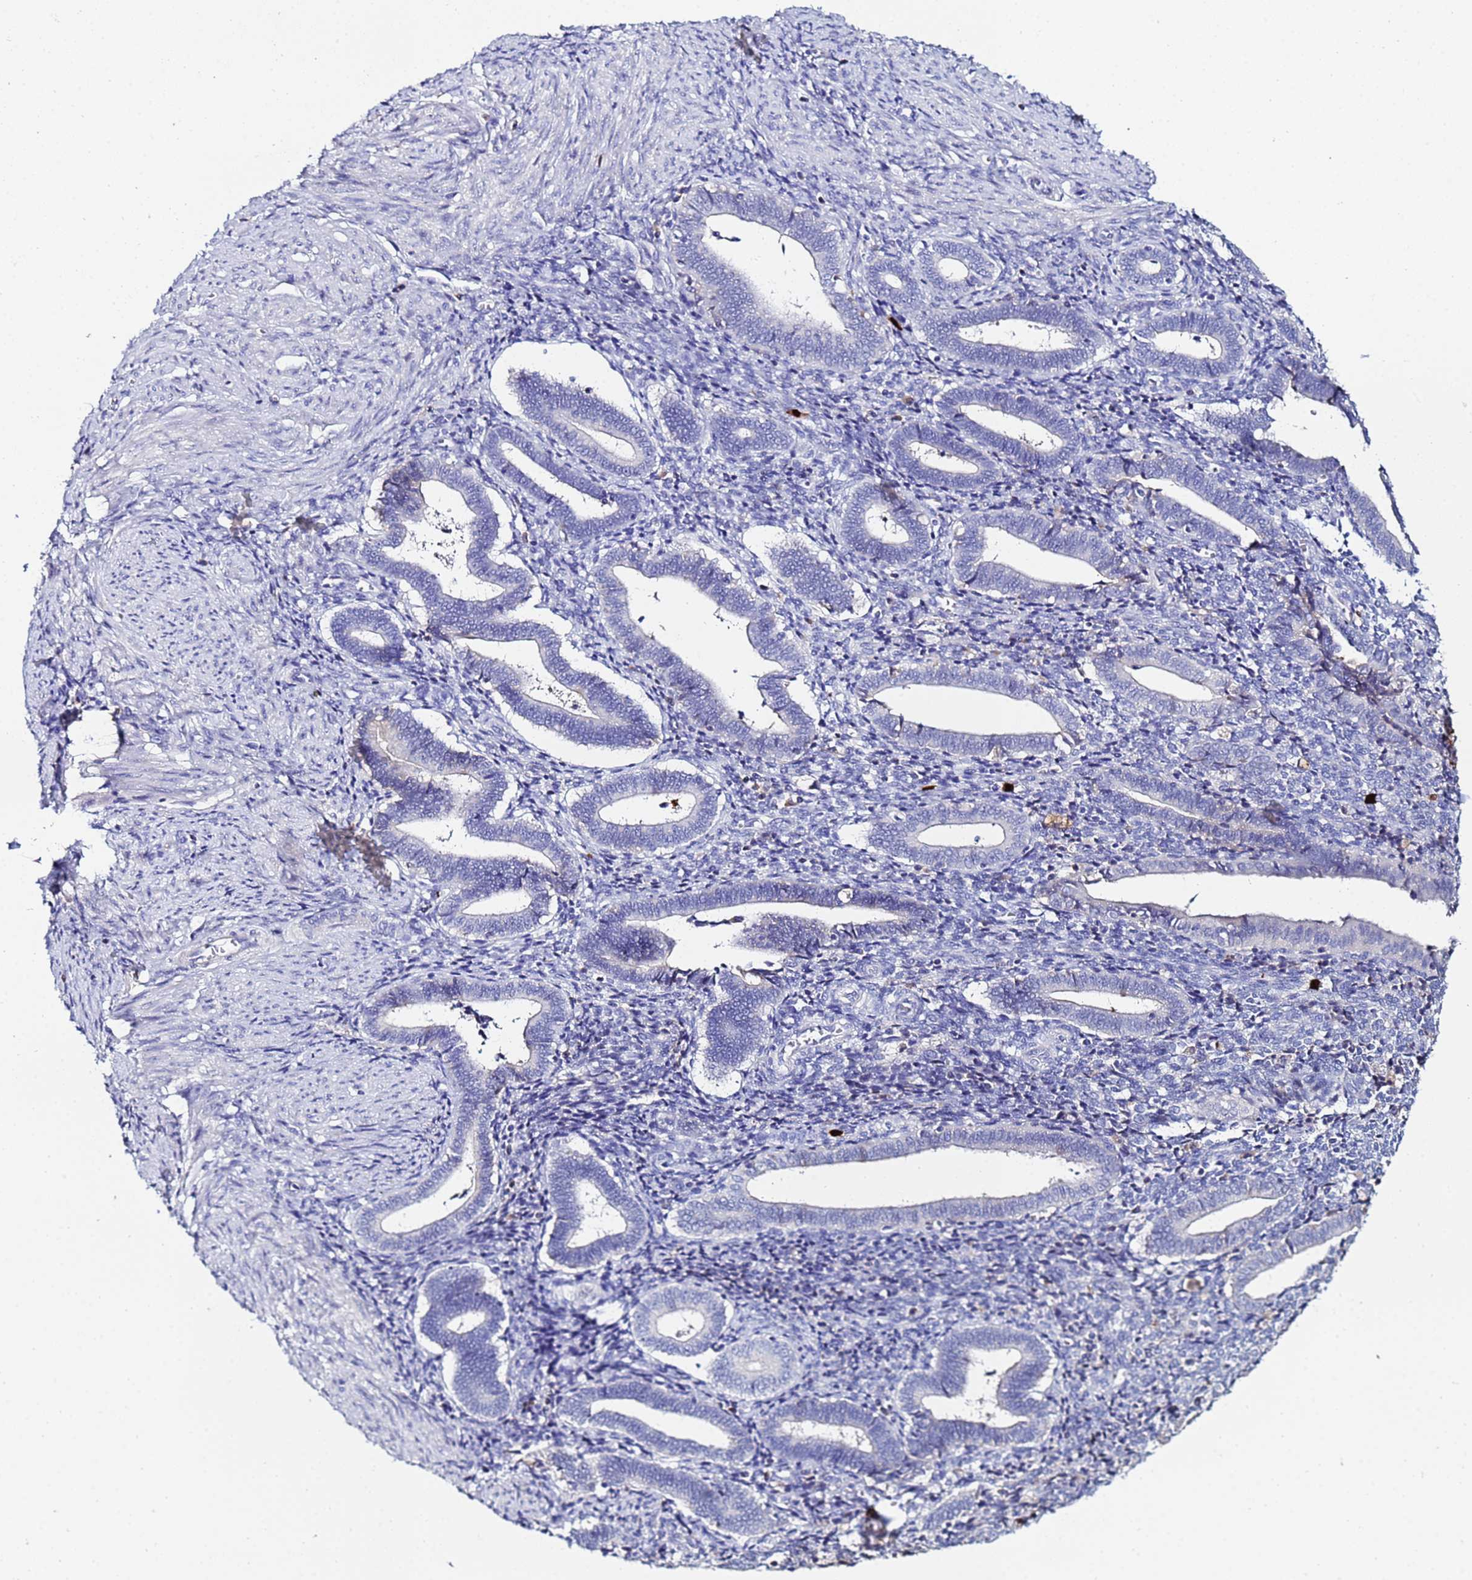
{"staining": {"intensity": "negative", "quantity": "none", "location": "none"}, "tissue": "endometrium", "cell_type": "Cells in endometrial stroma", "image_type": "normal", "snomed": [{"axis": "morphology", "description": "Normal tissue, NOS"}, {"axis": "topography", "description": "Other"}, {"axis": "topography", "description": "Endometrium"}], "caption": "There is no significant positivity in cells in endometrial stroma of endometrium.", "gene": "TUBAL3", "patient": {"sex": "female", "age": 44}}